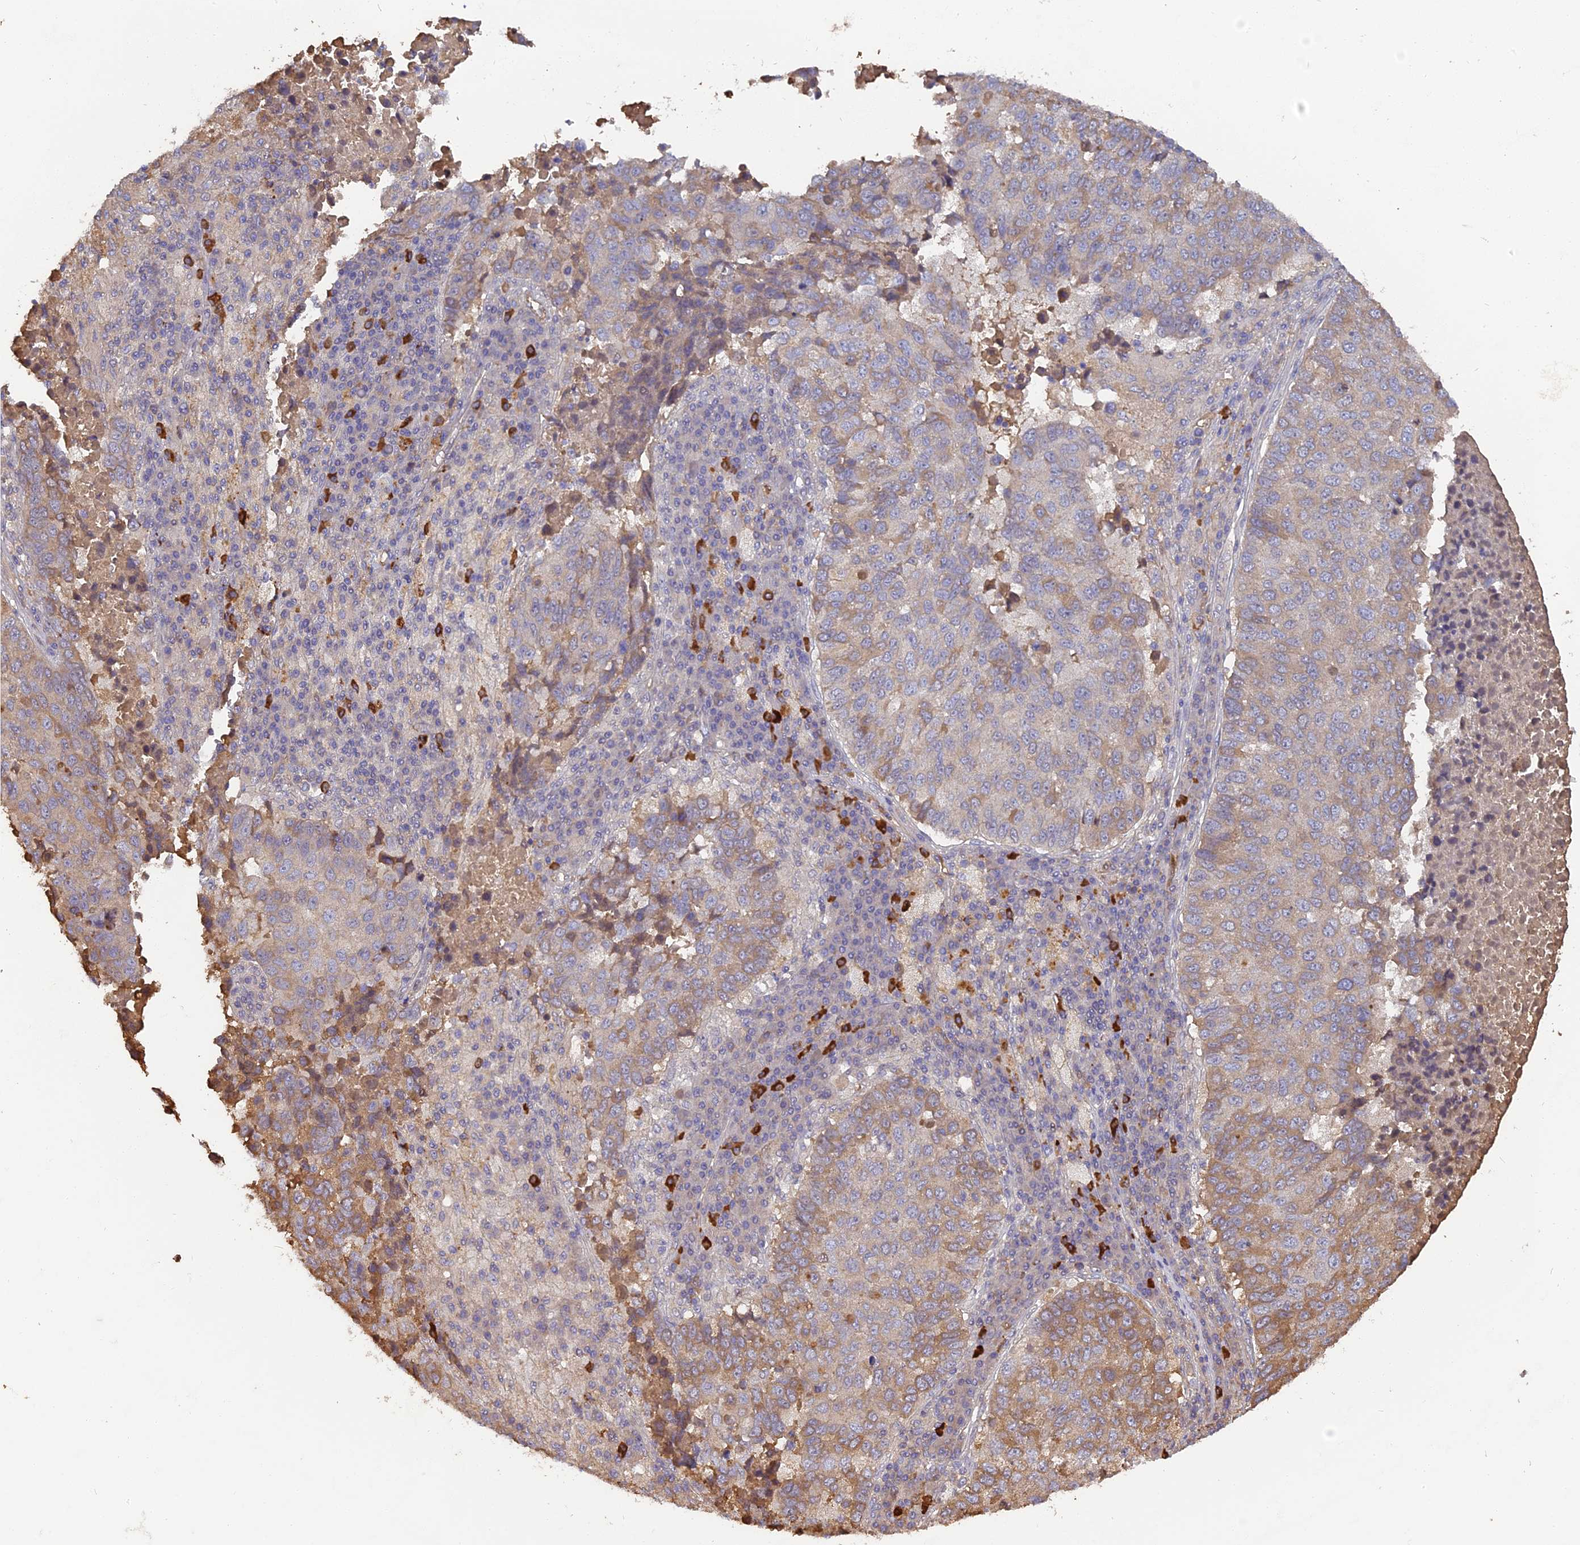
{"staining": {"intensity": "moderate", "quantity": "<25%", "location": "cytoplasmic/membranous"}, "tissue": "lung cancer", "cell_type": "Tumor cells", "image_type": "cancer", "snomed": [{"axis": "morphology", "description": "Squamous cell carcinoma, NOS"}, {"axis": "topography", "description": "Lung"}], "caption": "An immunohistochemistry photomicrograph of neoplastic tissue is shown. Protein staining in brown shows moderate cytoplasmic/membranous positivity in lung cancer (squamous cell carcinoma) within tumor cells.", "gene": "ERMAP", "patient": {"sex": "male", "age": 73}}